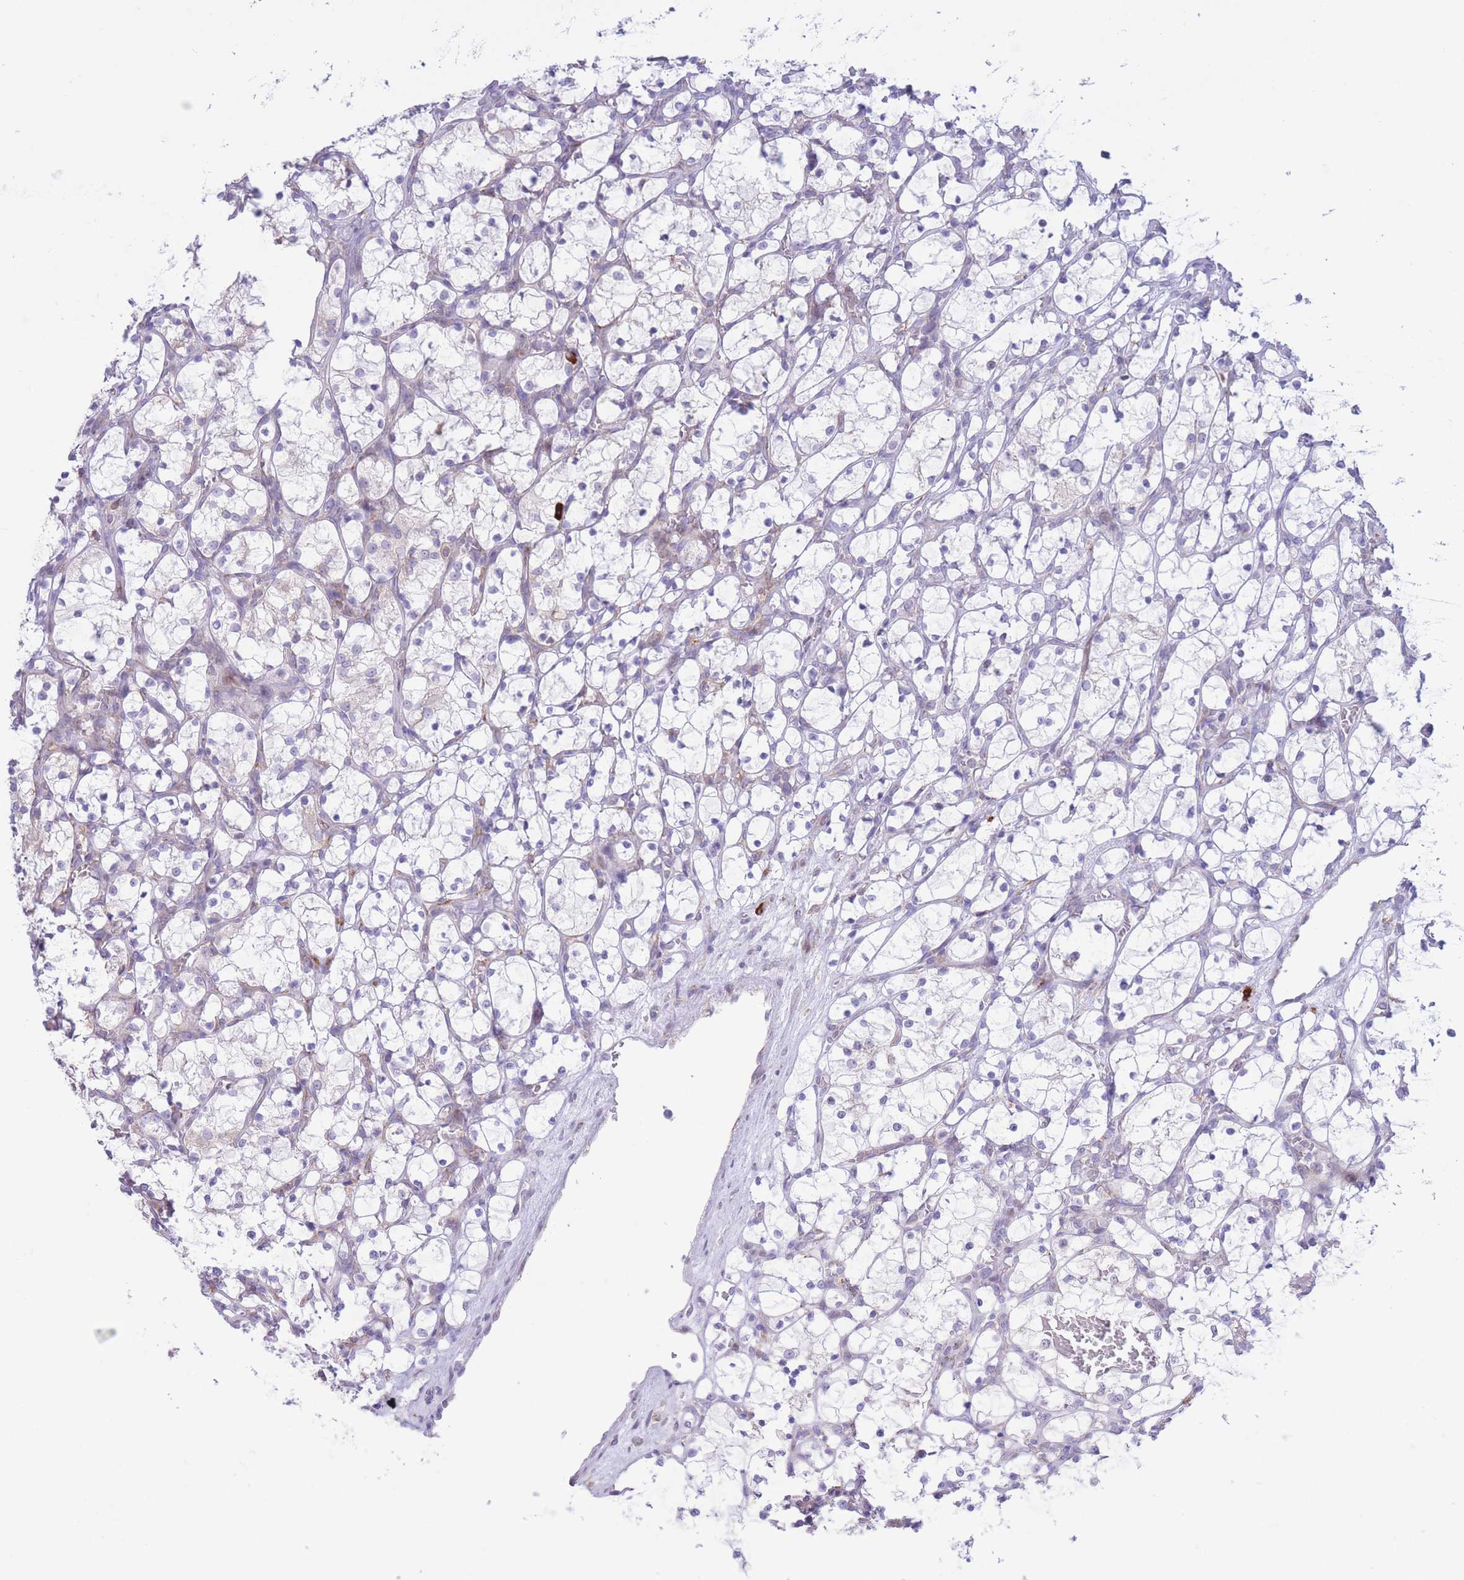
{"staining": {"intensity": "negative", "quantity": "none", "location": "none"}, "tissue": "renal cancer", "cell_type": "Tumor cells", "image_type": "cancer", "snomed": [{"axis": "morphology", "description": "Adenocarcinoma, NOS"}, {"axis": "topography", "description": "Kidney"}], "caption": "Photomicrograph shows no significant protein expression in tumor cells of renal cancer (adenocarcinoma).", "gene": "MYDGF", "patient": {"sex": "female", "age": 69}}